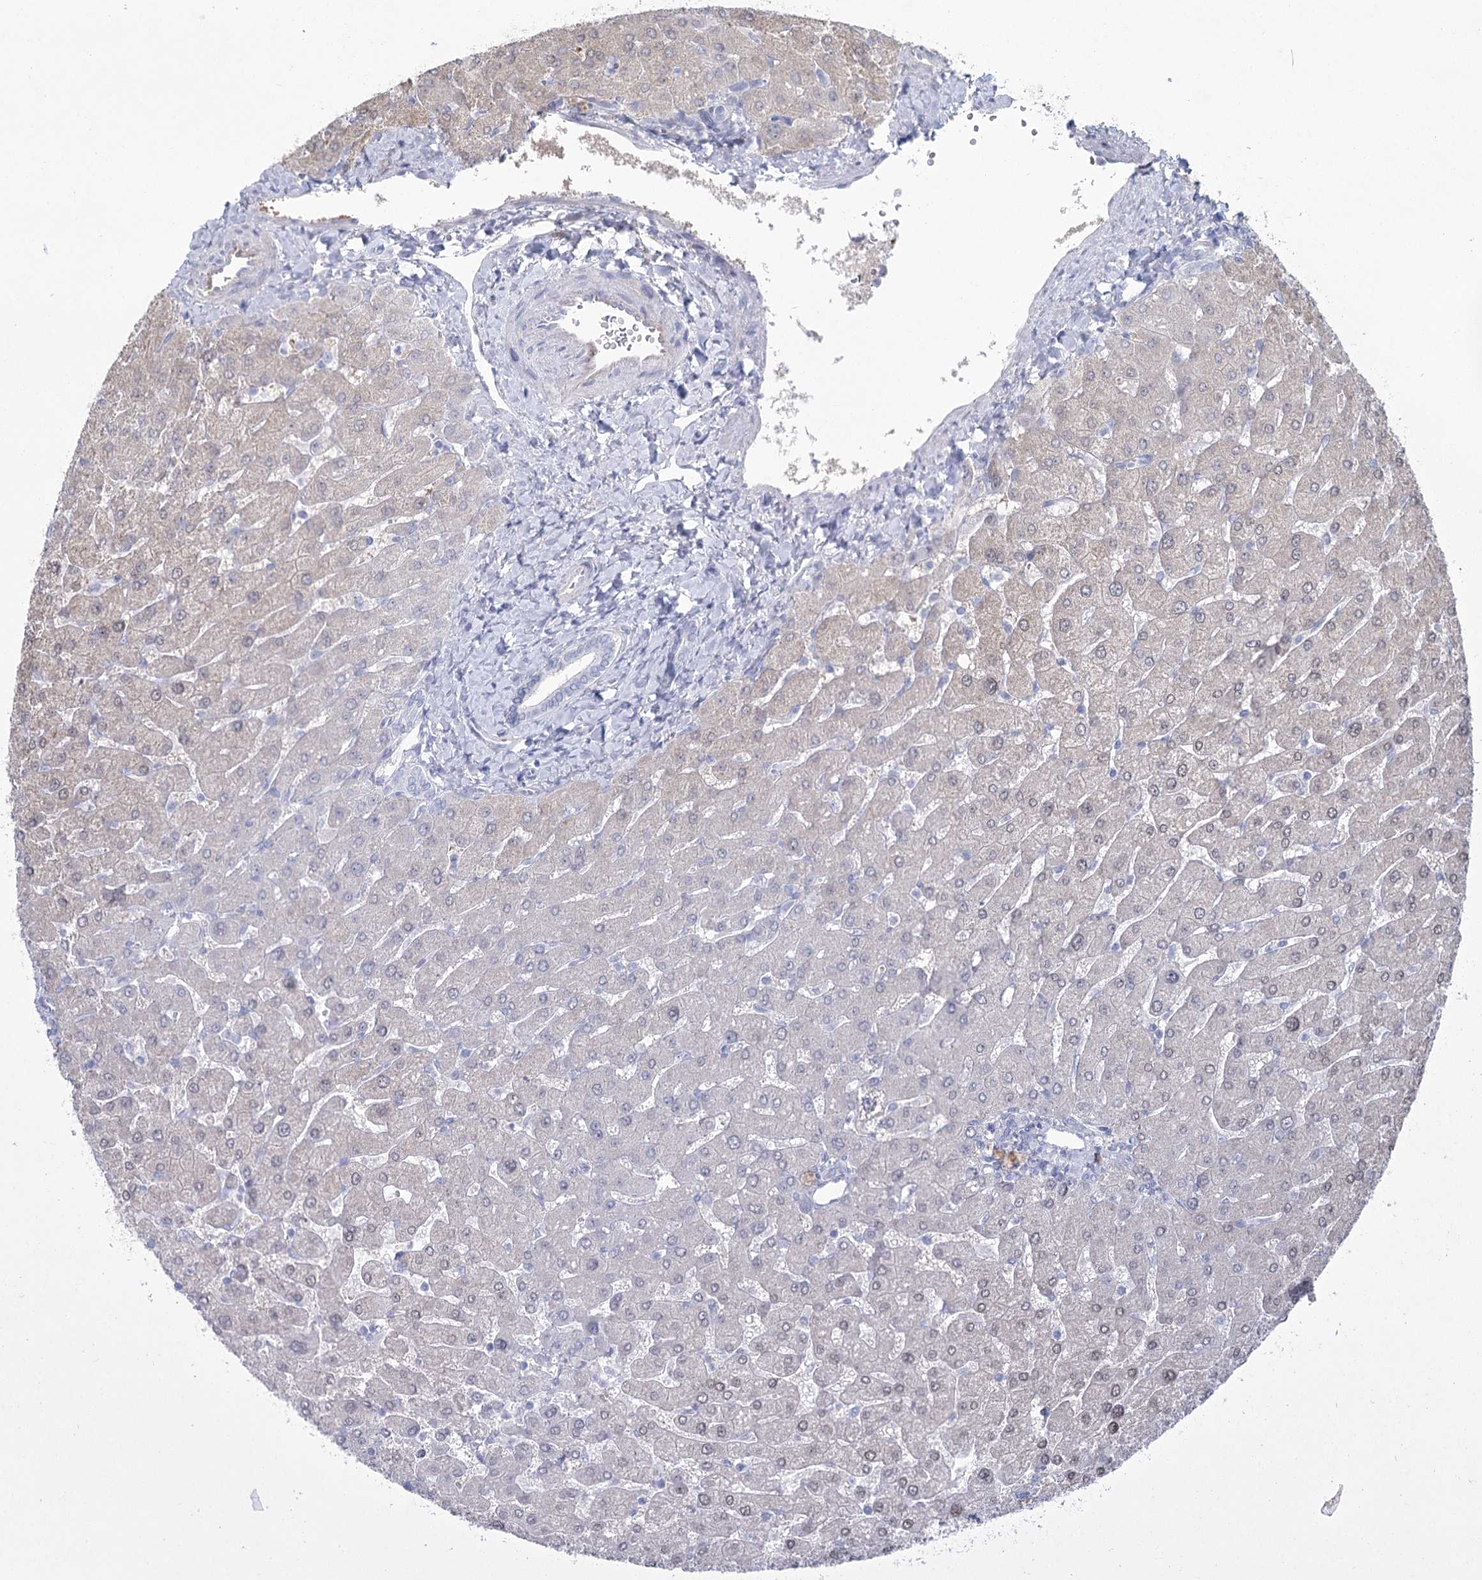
{"staining": {"intensity": "negative", "quantity": "none", "location": "none"}, "tissue": "liver", "cell_type": "Cholangiocytes", "image_type": "normal", "snomed": [{"axis": "morphology", "description": "Normal tissue, NOS"}, {"axis": "topography", "description": "Liver"}], "caption": "Cholangiocytes are negative for protein expression in normal human liver.", "gene": "CCDC88A", "patient": {"sex": "male", "age": 55}}